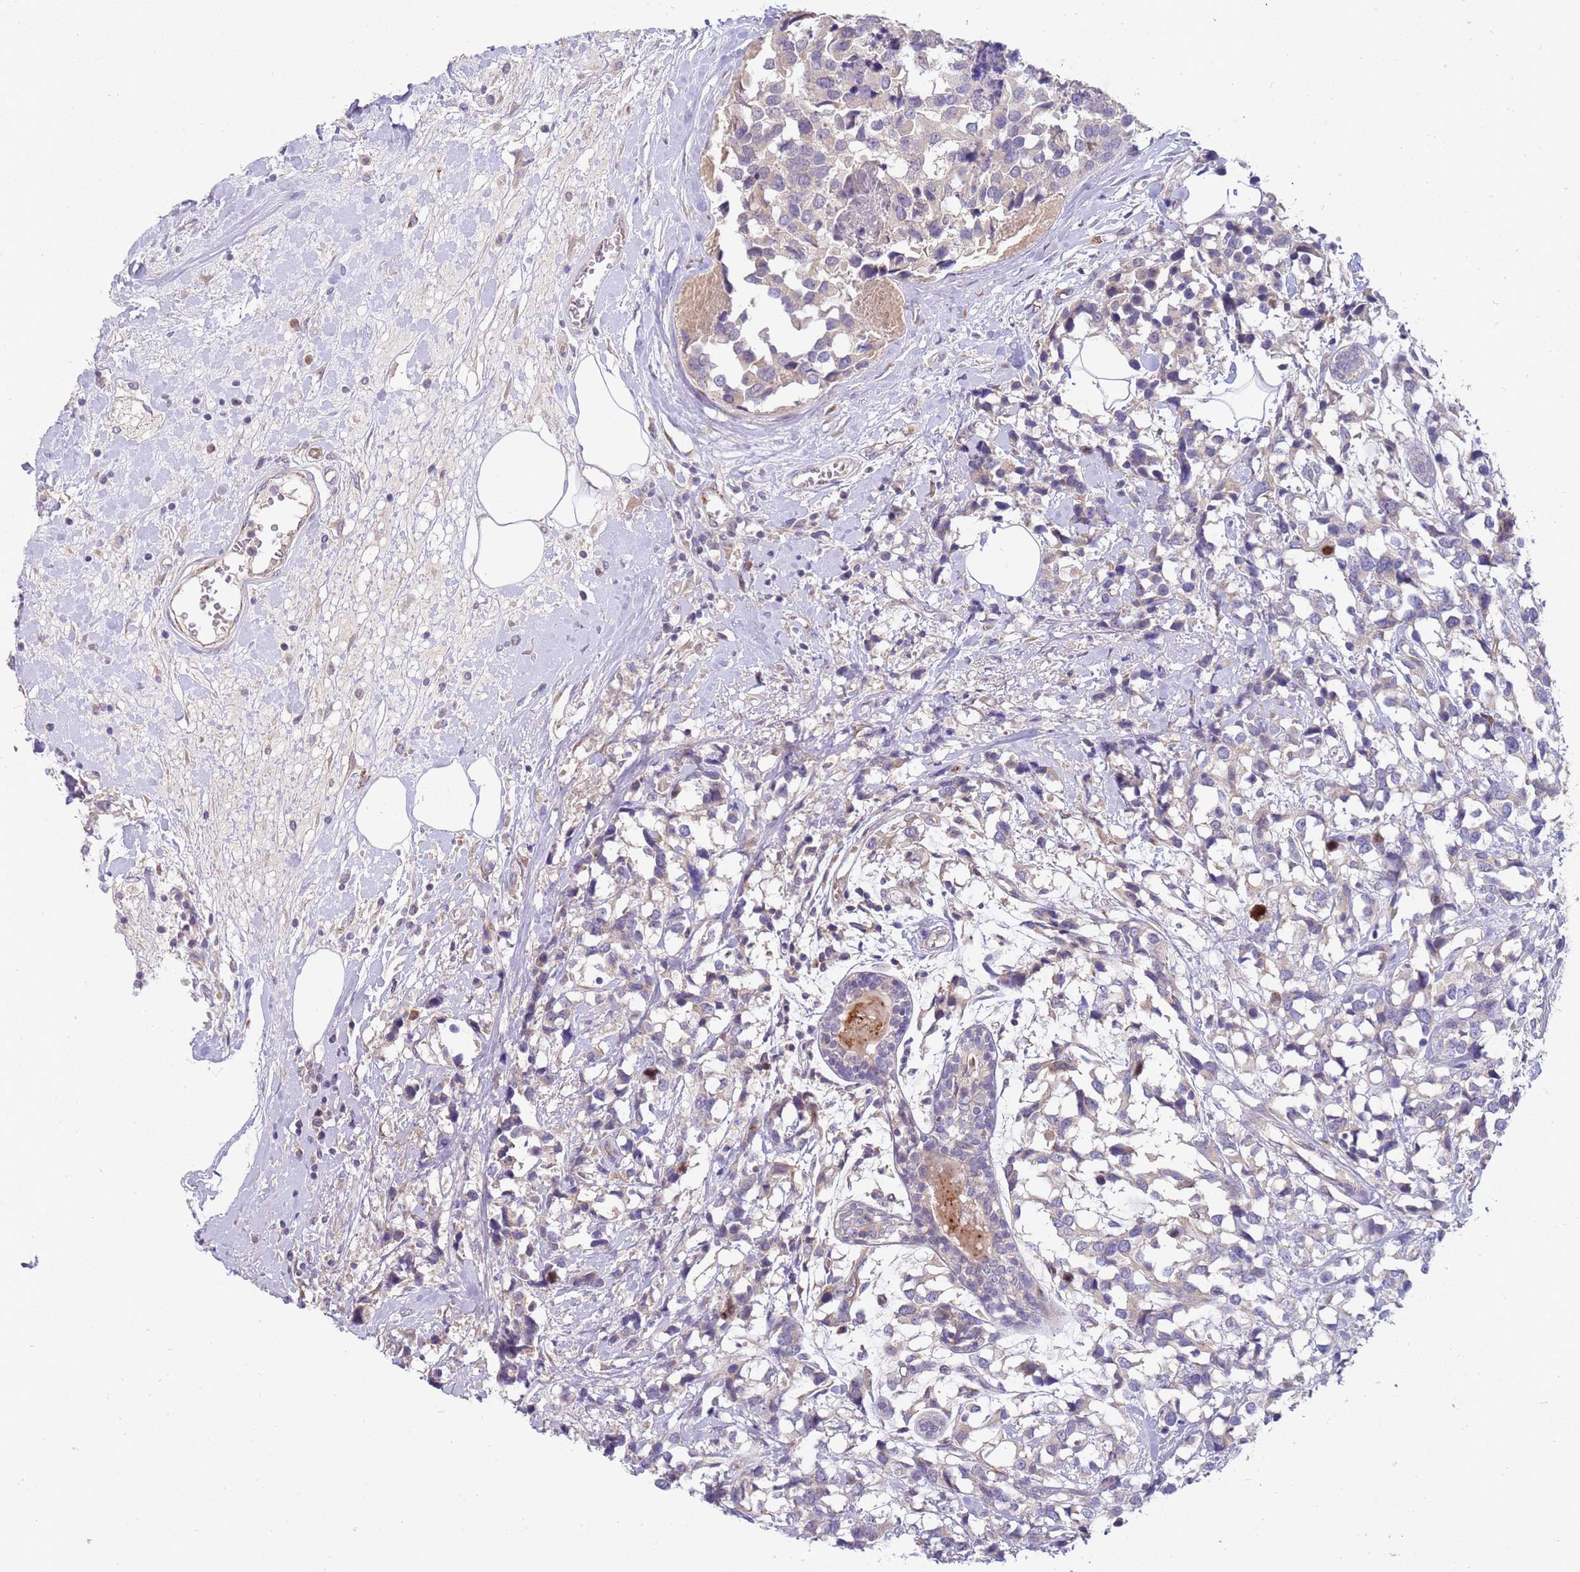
{"staining": {"intensity": "weak", "quantity": "<25%", "location": "cytoplasmic/membranous"}, "tissue": "breast cancer", "cell_type": "Tumor cells", "image_type": "cancer", "snomed": [{"axis": "morphology", "description": "Lobular carcinoma"}, {"axis": "topography", "description": "Breast"}], "caption": "Tumor cells show no significant protein expression in breast lobular carcinoma. (Brightfield microscopy of DAB (3,3'-diaminobenzidine) IHC at high magnification).", "gene": "NMUR2", "patient": {"sex": "female", "age": 59}}